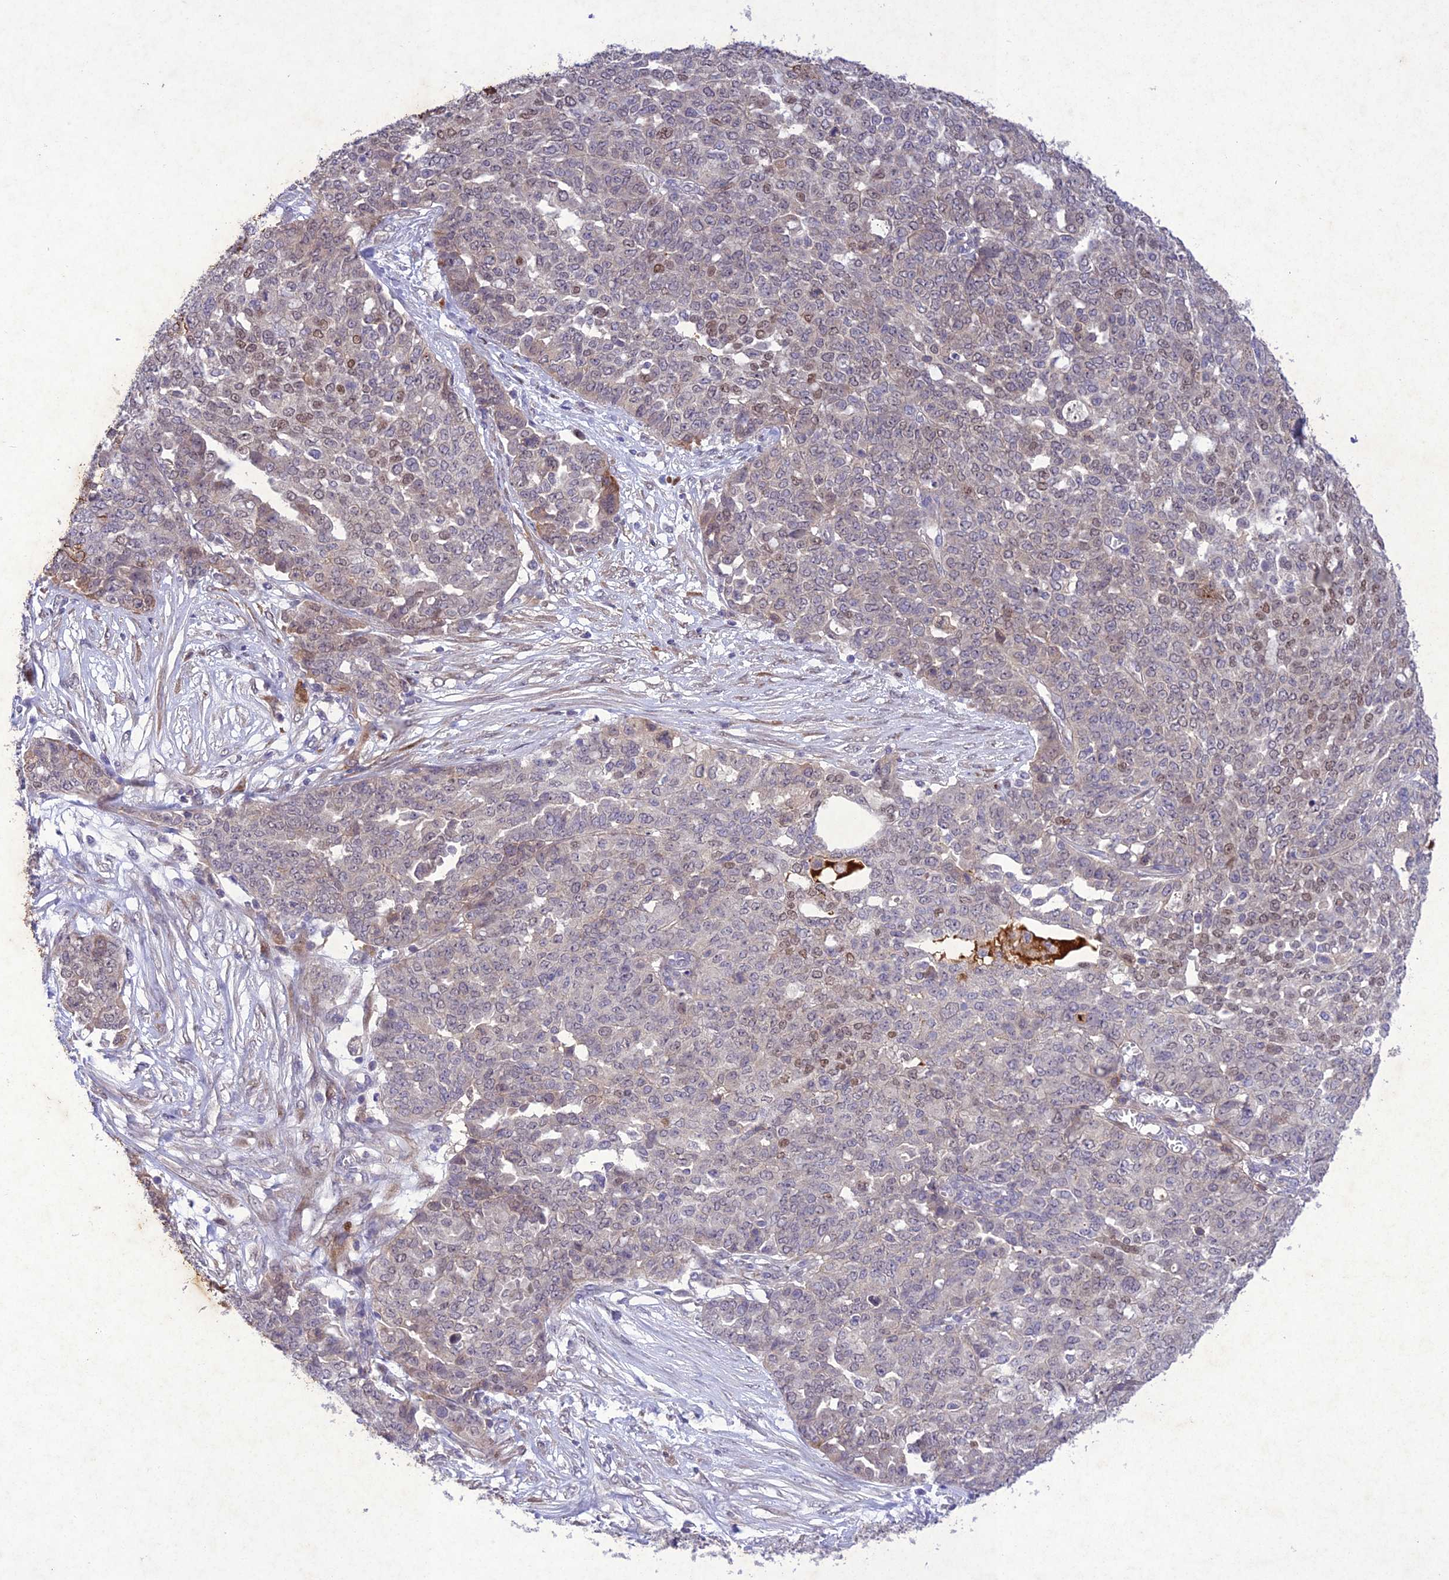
{"staining": {"intensity": "moderate", "quantity": "<25%", "location": "nuclear"}, "tissue": "ovarian cancer", "cell_type": "Tumor cells", "image_type": "cancer", "snomed": [{"axis": "morphology", "description": "Cystadenocarcinoma, serous, NOS"}, {"axis": "topography", "description": "Soft tissue"}, {"axis": "topography", "description": "Ovary"}], "caption": "Protein expression analysis of human ovarian serous cystadenocarcinoma reveals moderate nuclear positivity in approximately <25% of tumor cells. (IHC, brightfield microscopy, high magnification).", "gene": "ANKRD52", "patient": {"sex": "female", "age": 57}}